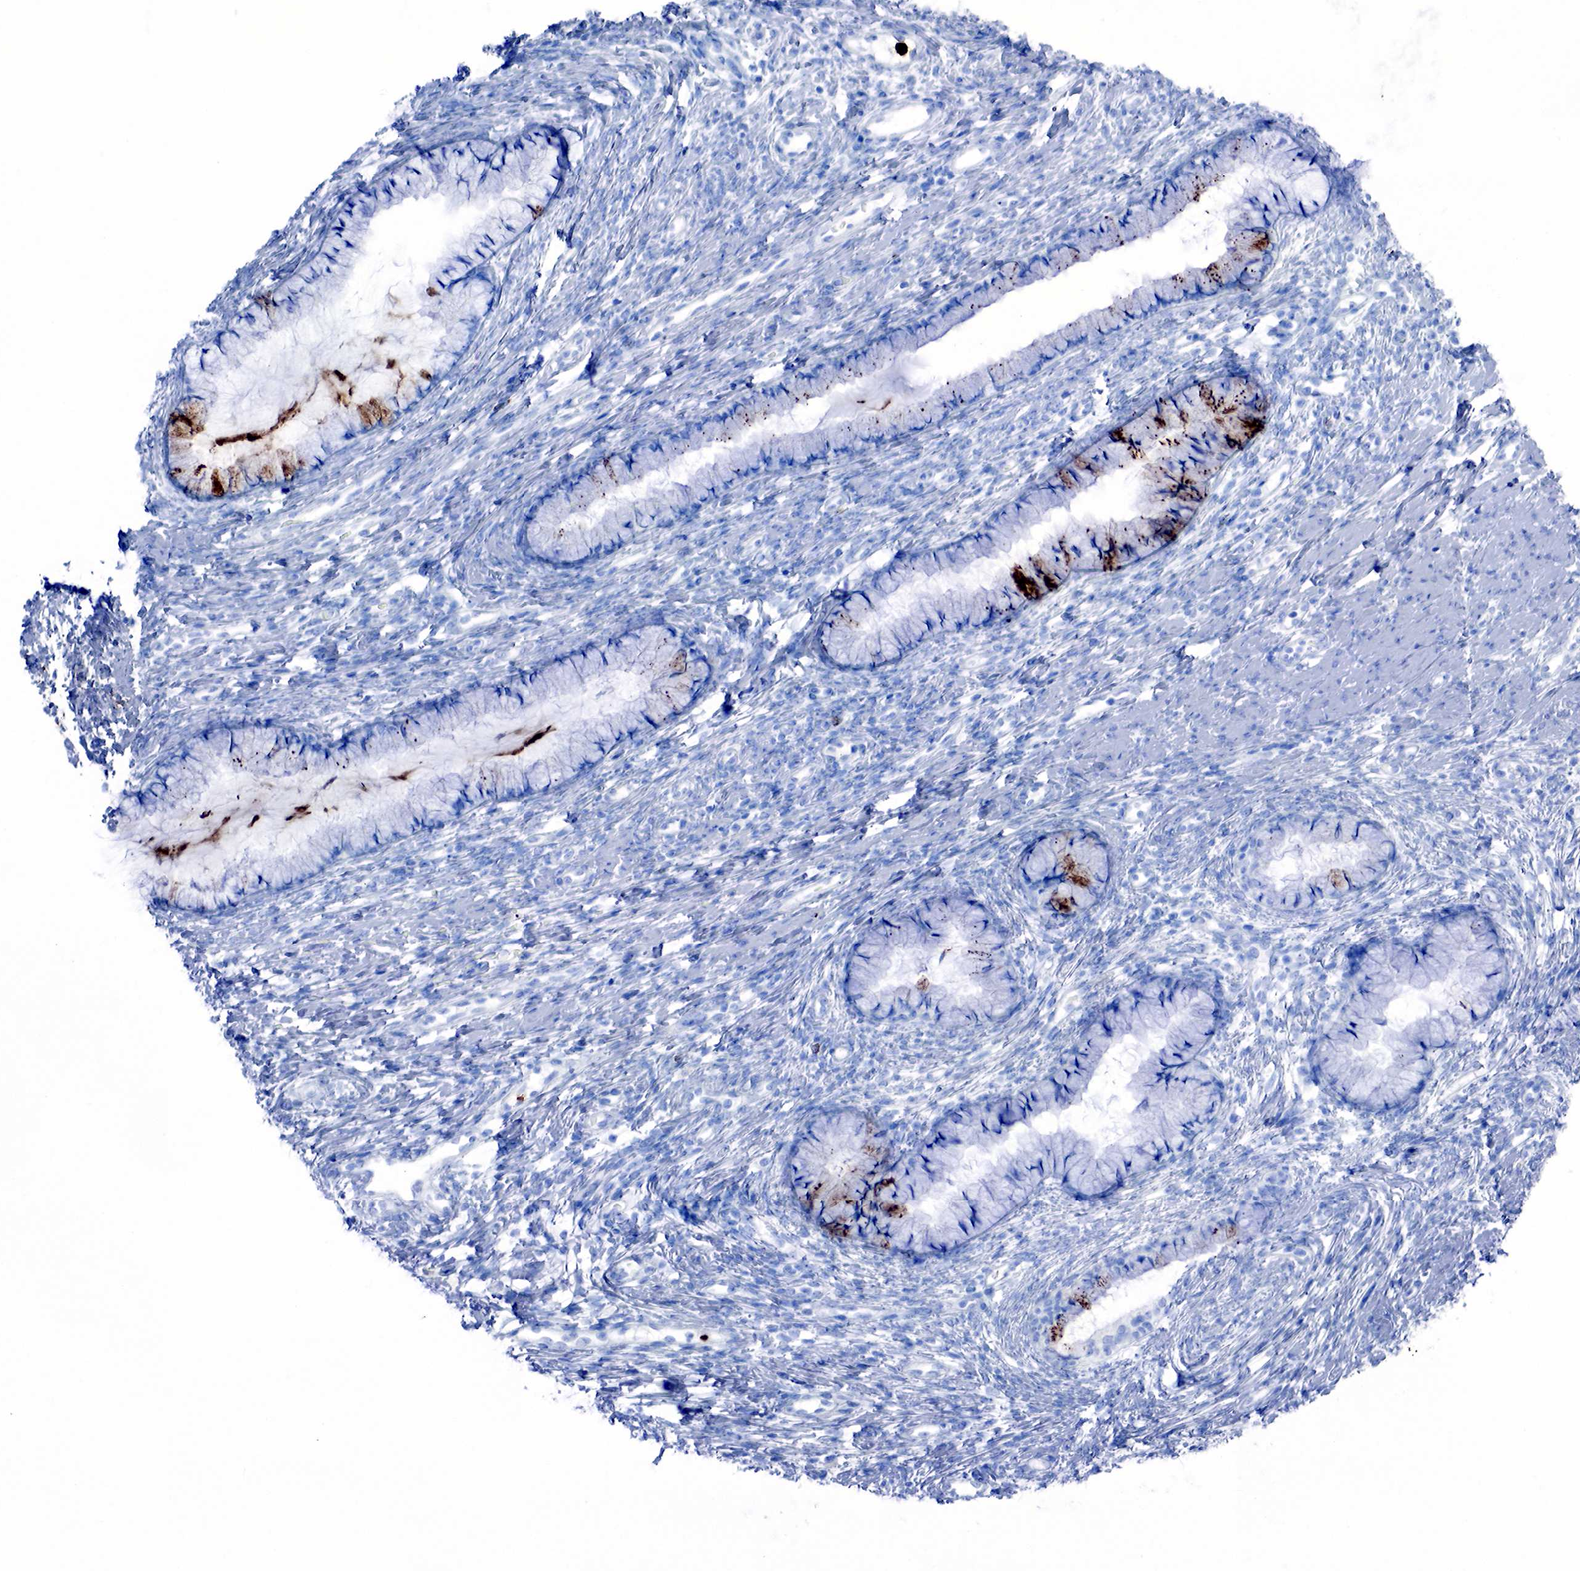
{"staining": {"intensity": "negative", "quantity": "none", "location": "none"}, "tissue": "cervix", "cell_type": "Glandular cells", "image_type": "normal", "snomed": [{"axis": "morphology", "description": "Normal tissue, NOS"}, {"axis": "topography", "description": "Cervix"}], "caption": "The image demonstrates no significant staining in glandular cells of cervix.", "gene": "FUT4", "patient": {"sex": "female", "age": 82}}